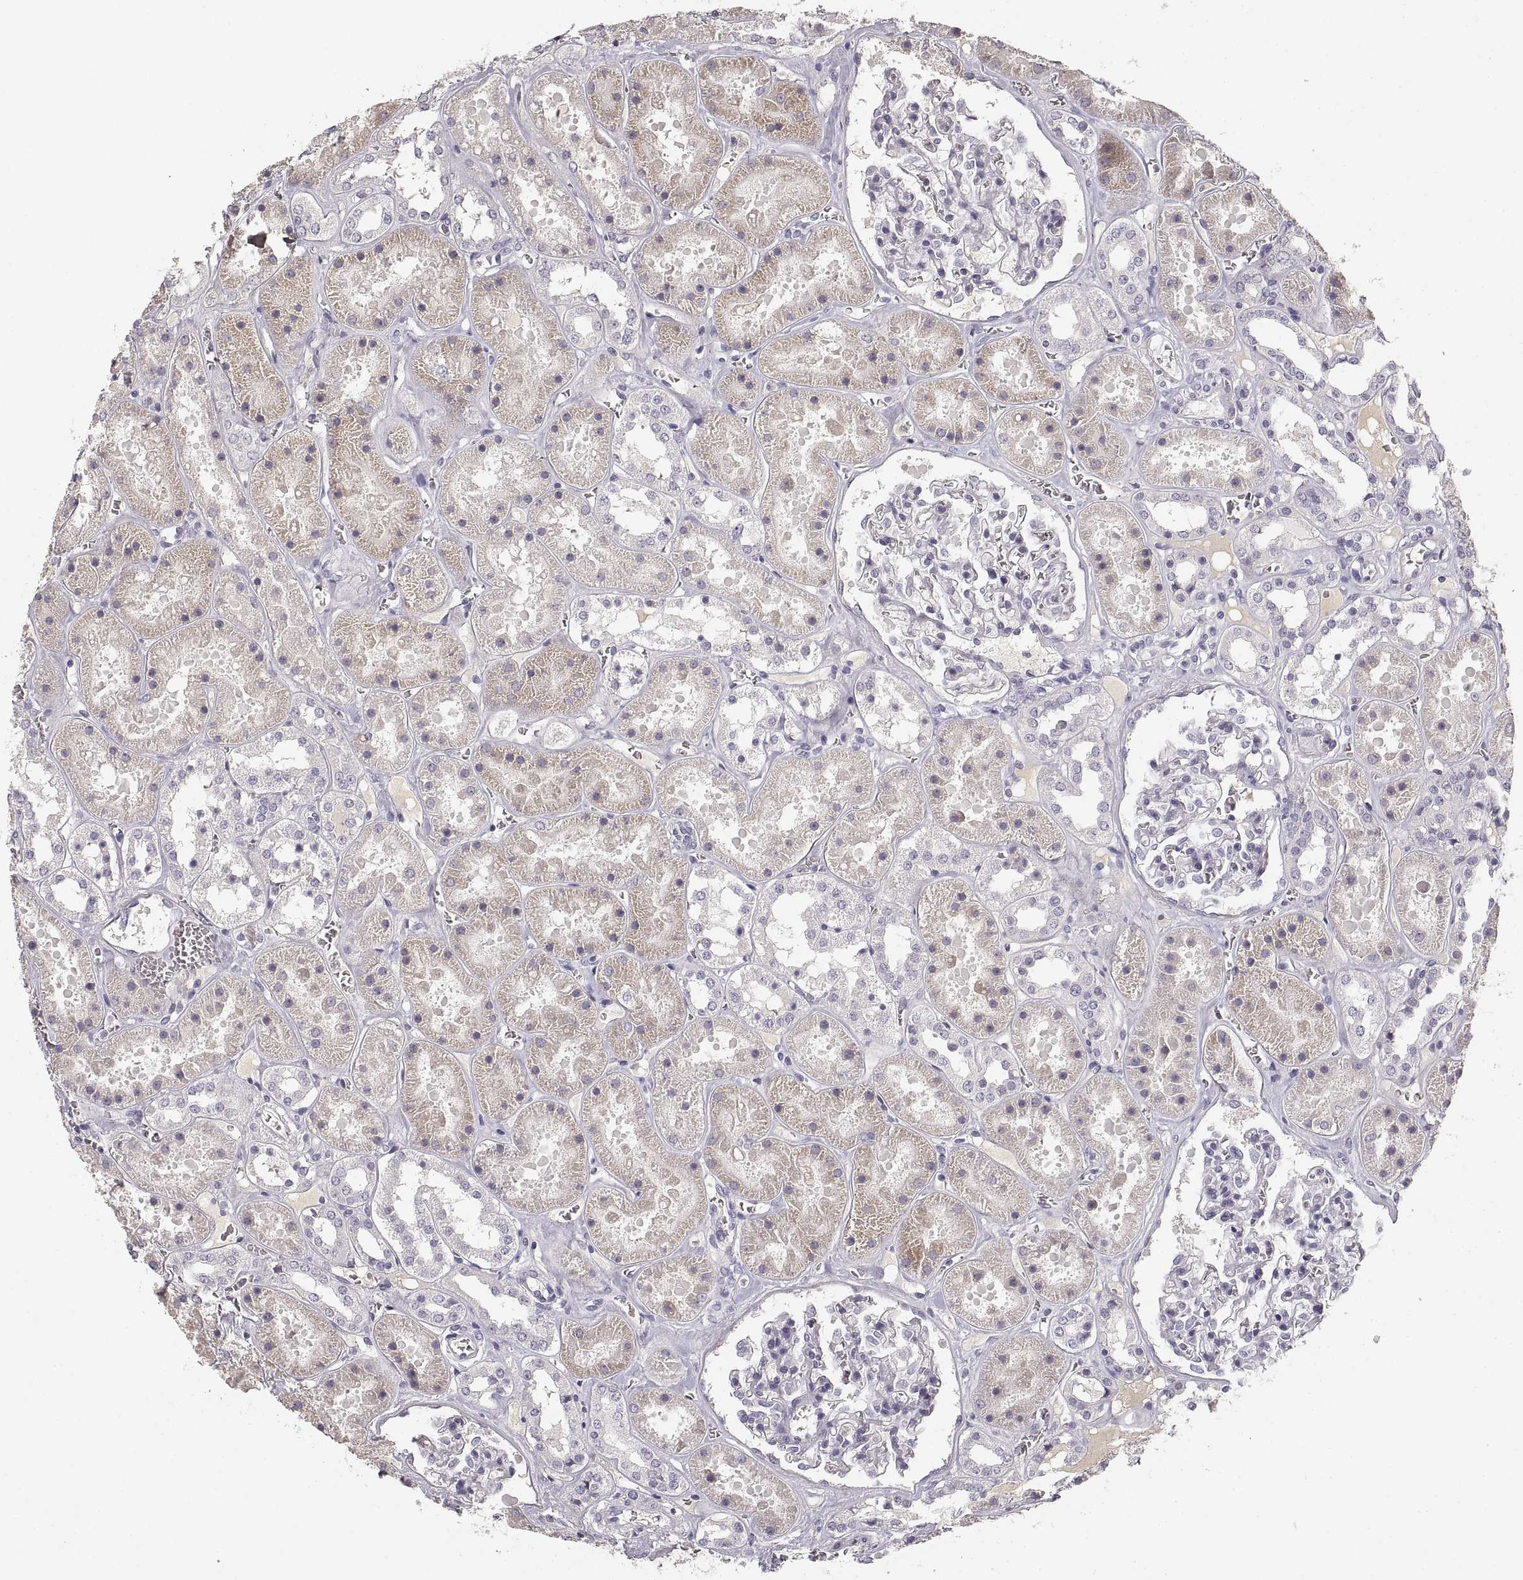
{"staining": {"intensity": "negative", "quantity": "none", "location": "none"}, "tissue": "kidney", "cell_type": "Cells in glomeruli", "image_type": "normal", "snomed": [{"axis": "morphology", "description": "Normal tissue, NOS"}, {"axis": "topography", "description": "Kidney"}], "caption": "DAB immunohistochemical staining of unremarkable human kidney demonstrates no significant expression in cells in glomeruli.", "gene": "RUNDC3A", "patient": {"sex": "female", "age": 41}}